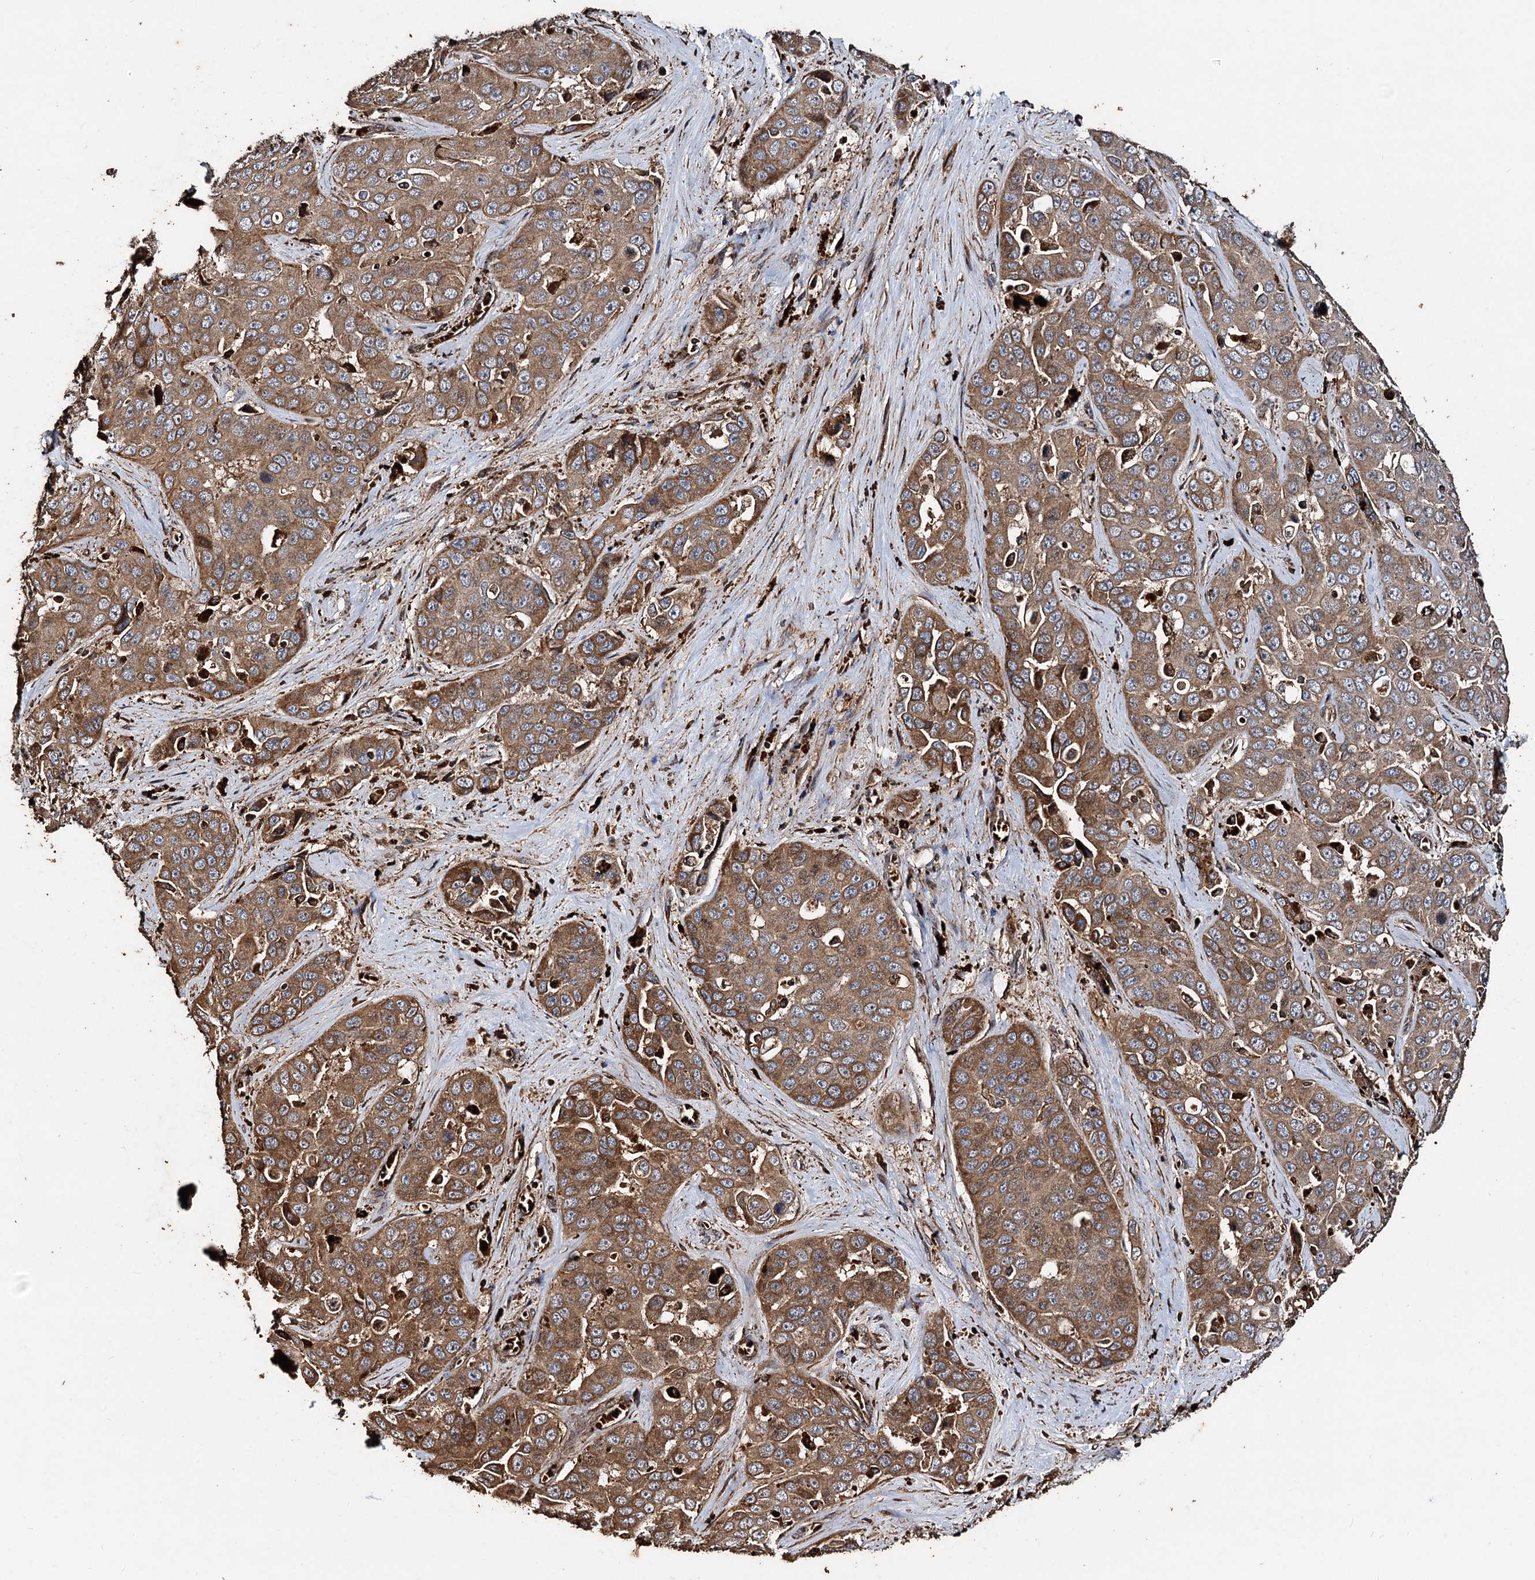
{"staining": {"intensity": "moderate", "quantity": ">75%", "location": "cytoplasmic/membranous"}, "tissue": "liver cancer", "cell_type": "Tumor cells", "image_type": "cancer", "snomed": [{"axis": "morphology", "description": "Cholangiocarcinoma"}, {"axis": "topography", "description": "Liver"}], "caption": "The photomicrograph exhibits immunohistochemical staining of liver cancer. There is moderate cytoplasmic/membranous expression is appreciated in about >75% of tumor cells. (Stains: DAB (3,3'-diaminobenzidine) in brown, nuclei in blue, Microscopy: brightfield microscopy at high magnification).", "gene": "NOTCH2NLA", "patient": {"sex": "female", "age": 52}}